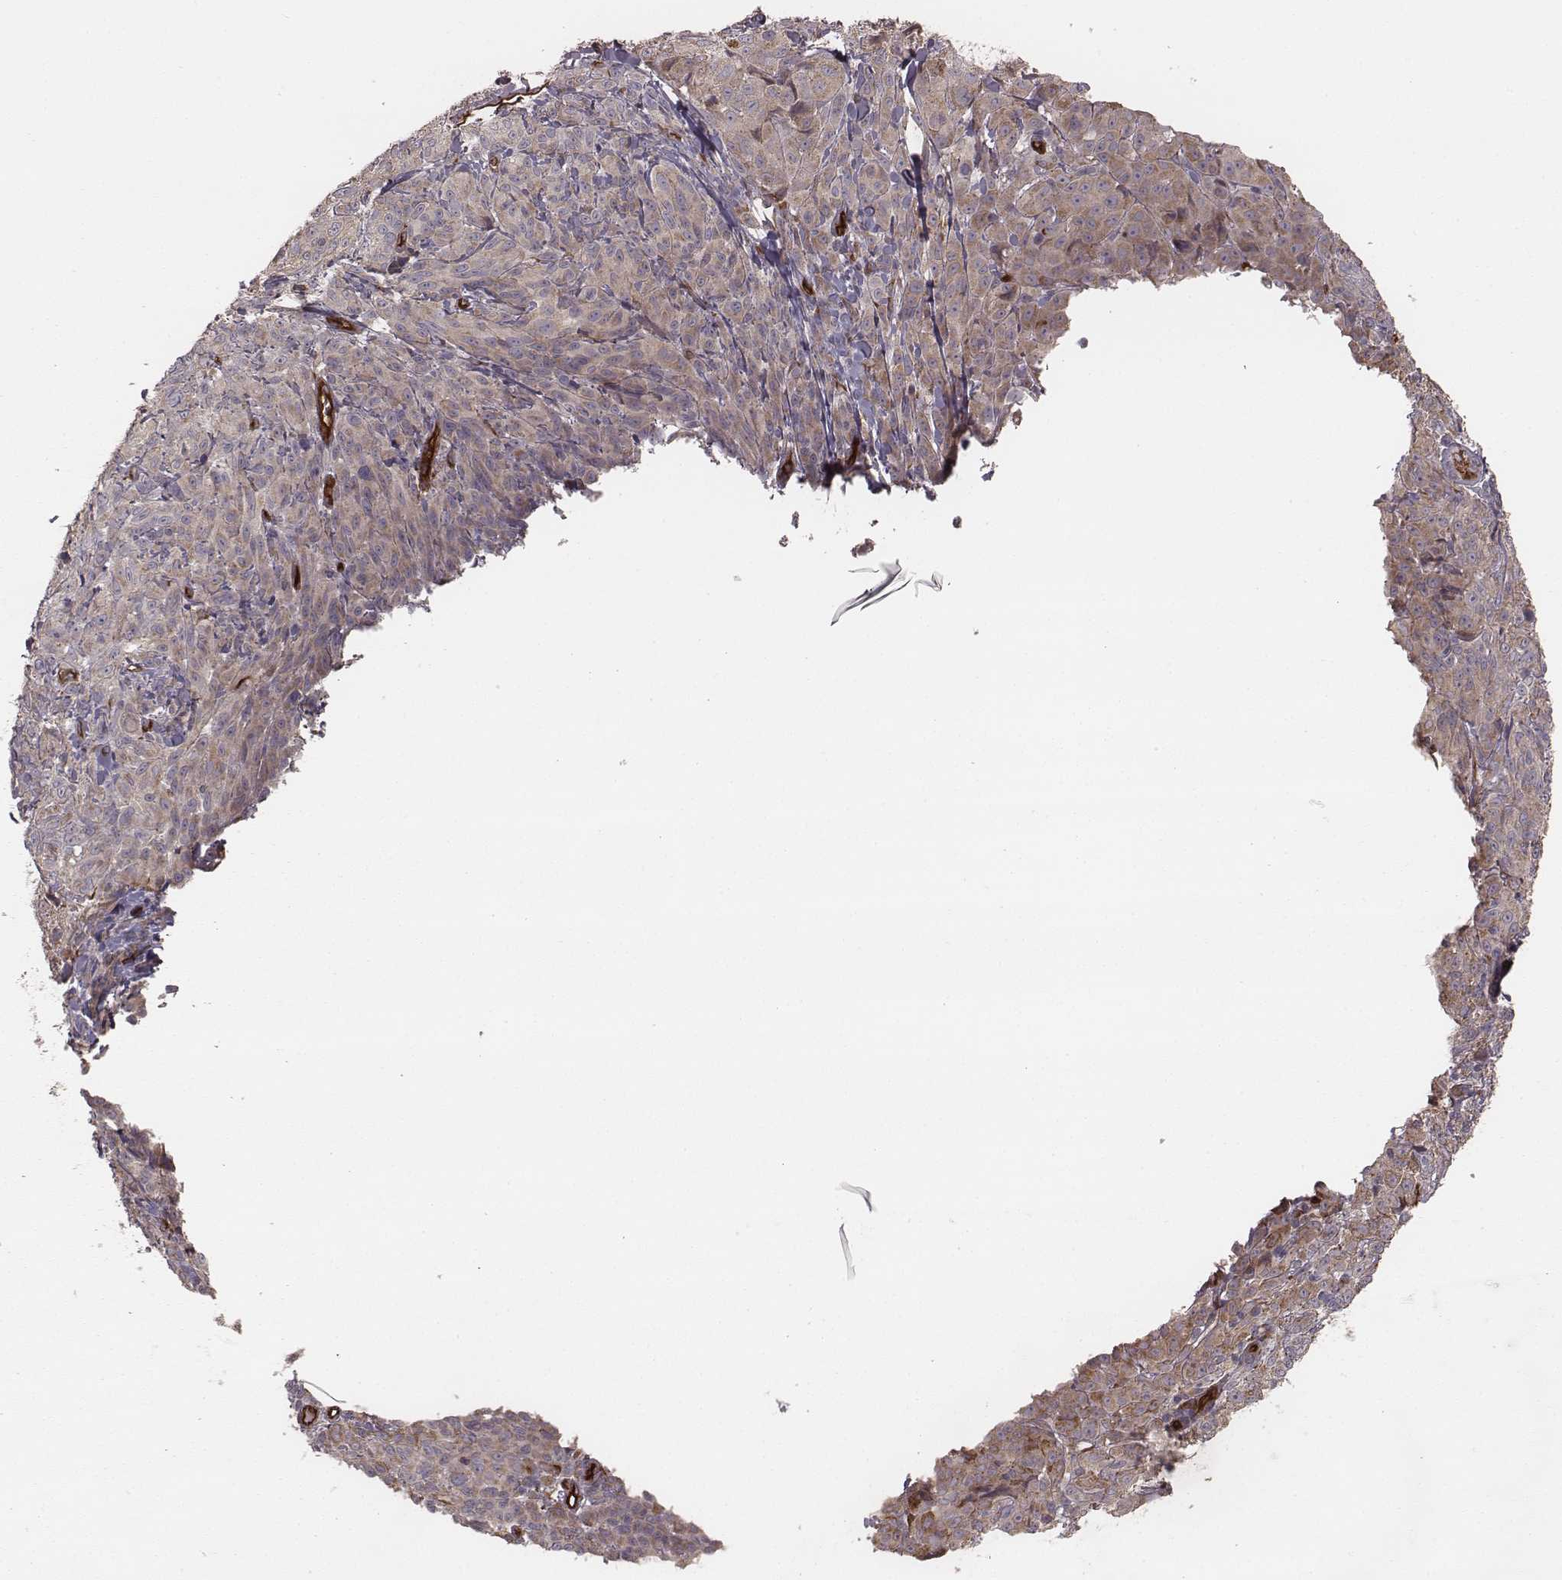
{"staining": {"intensity": "weak", "quantity": ">75%", "location": "cytoplasmic/membranous"}, "tissue": "melanoma", "cell_type": "Tumor cells", "image_type": "cancer", "snomed": [{"axis": "morphology", "description": "Malignant melanoma, NOS"}, {"axis": "topography", "description": "Skin"}], "caption": "About >75% of tumor cells in human melanoma reveal weak cytoplasmic/membranous protein positivity as visualized by brown immunohistochemical staining.", "gene": "PALMD", "patient": {"sex": "male", "age": 89}}